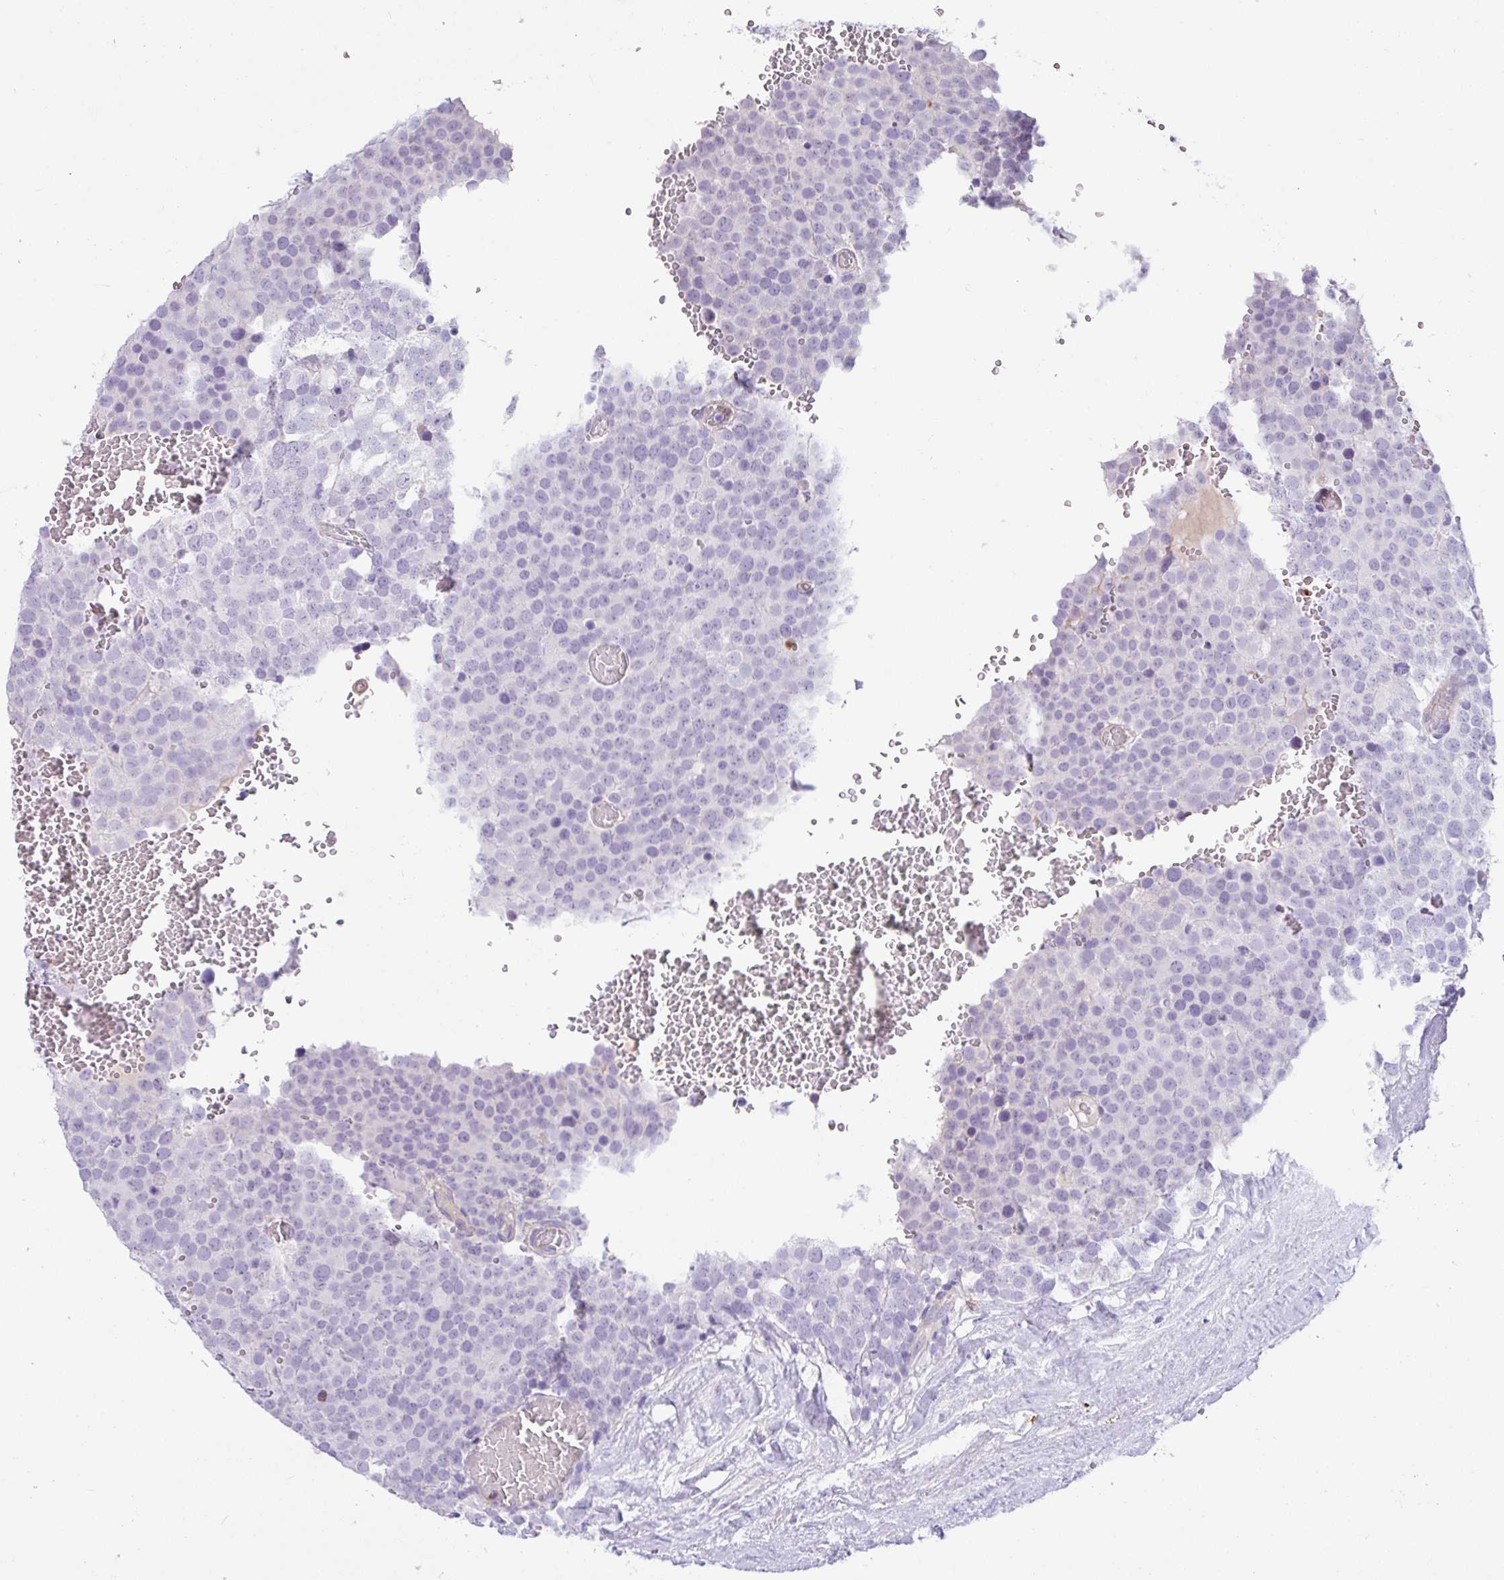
{"staining": {"intensity": "negative", "quantity": "none", "location": "none"}, "tissue": "testis cancer", "cell_type": "Tumor cells", "image_type": "cancer", "snomed": [{"axis": "morphology", "description": "Seminoma, NOS"}, {"axis": "topography", "description": "Testis"}], "caption": "This is a photomicrograph of IHC staining of seminoma (testis), which shows no positivity in tumor cells.", "gene": "SH2D3C", "patient": {"sex": "male", "age": 71}}